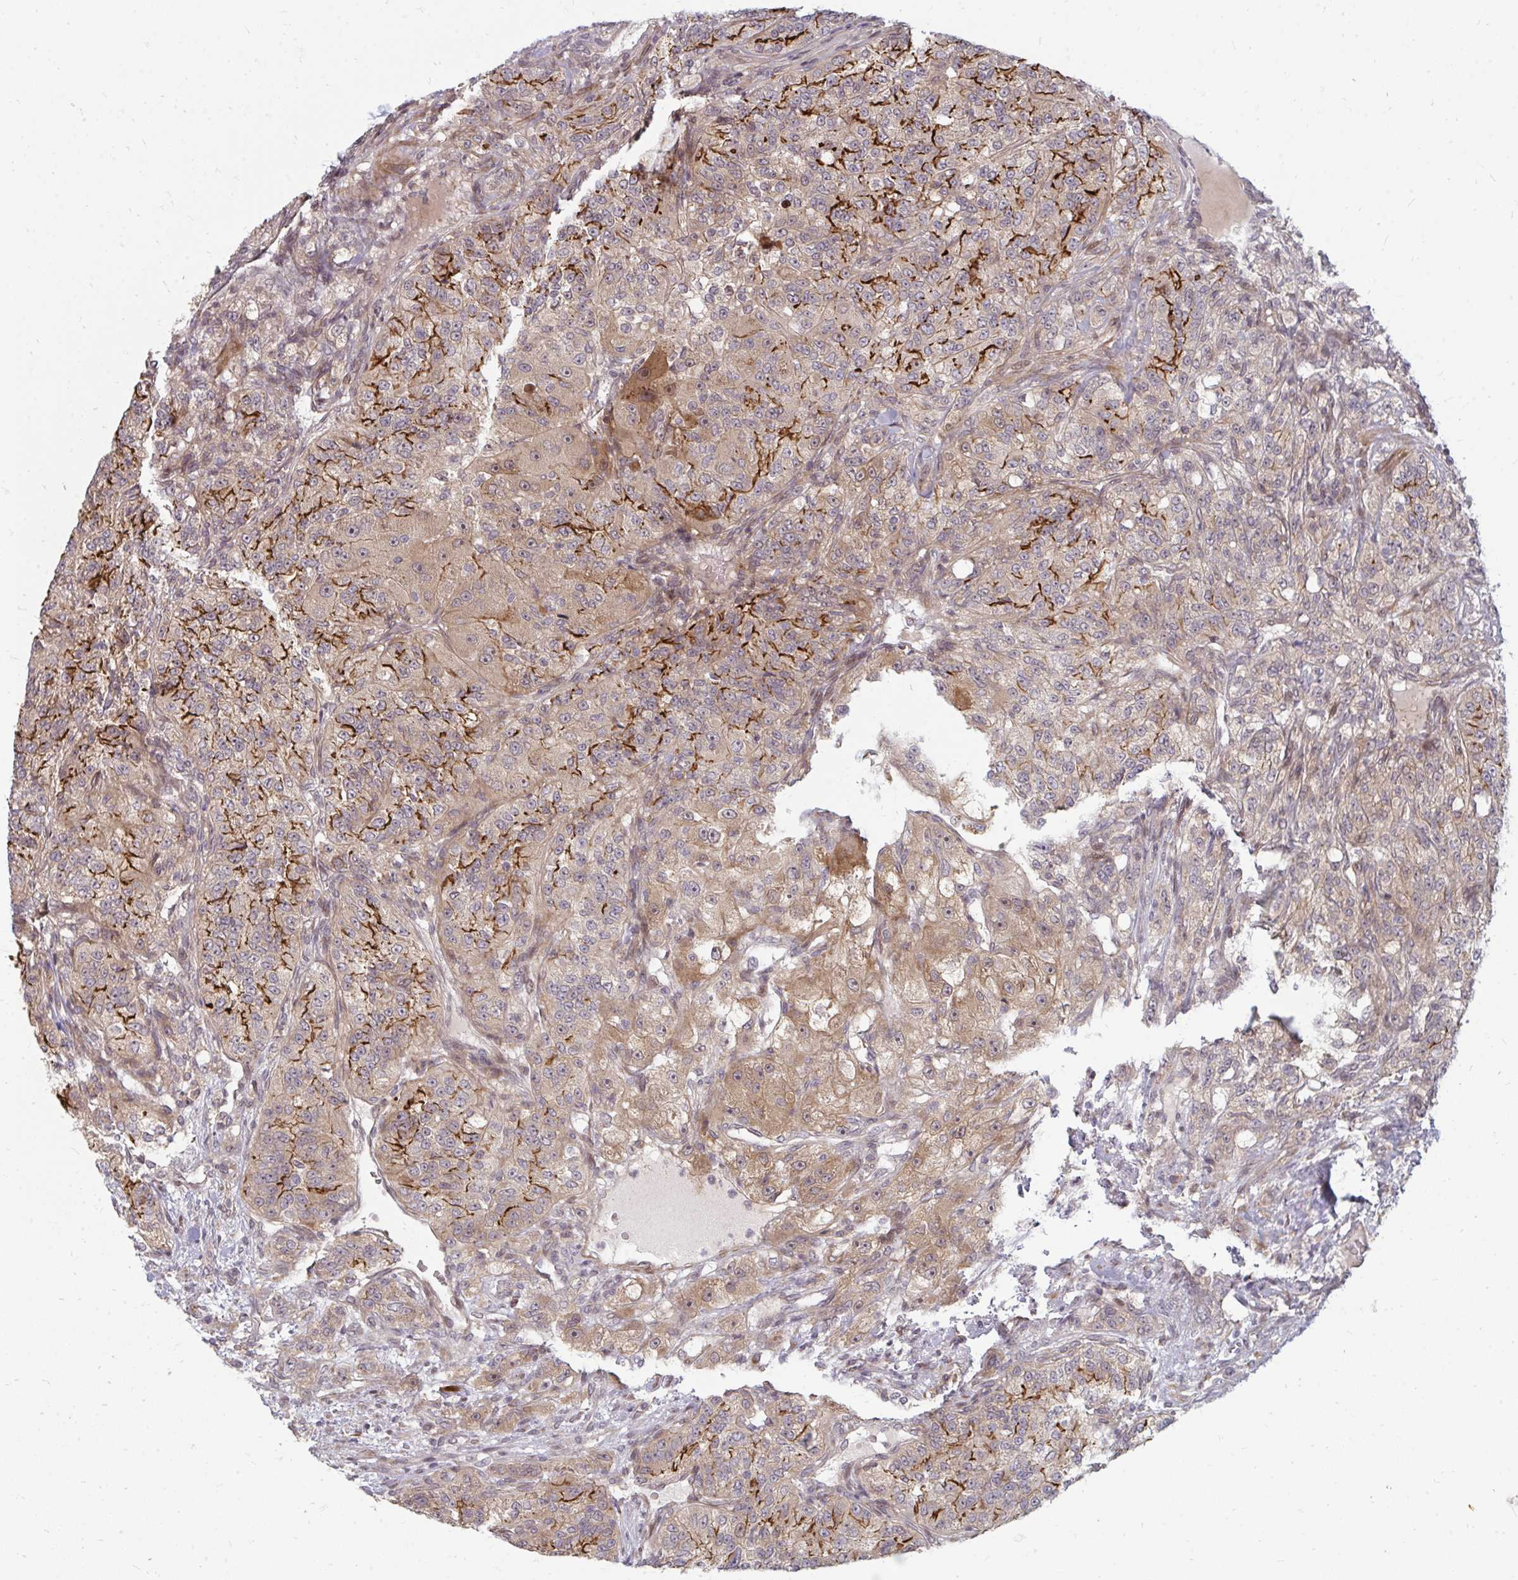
{"staining": {"intensity": "moderate", "quantity": "<25%", "location": "cytoplasmic/membranous"}, "tissue": "renal cancer", "cell_type": "Tumor cells", "image_type": "cancer", "snomed": [{"axis": "morphology", "description": "Adenocarcinoma, NOS"}, {"axis": "topography", "description": "Kidney"}], "caption": "Immunohistochemical staining of renal cancer reveals moderate cytoplasmic/membranous protein expression in about <25% of tumor cells. Using DAB (brown) and hematoxylin (blue) stains, captured at high magnification using brightfield microscopy.", "gene": "ZNF285", "patient": {"sex": "female", "age": 63}}